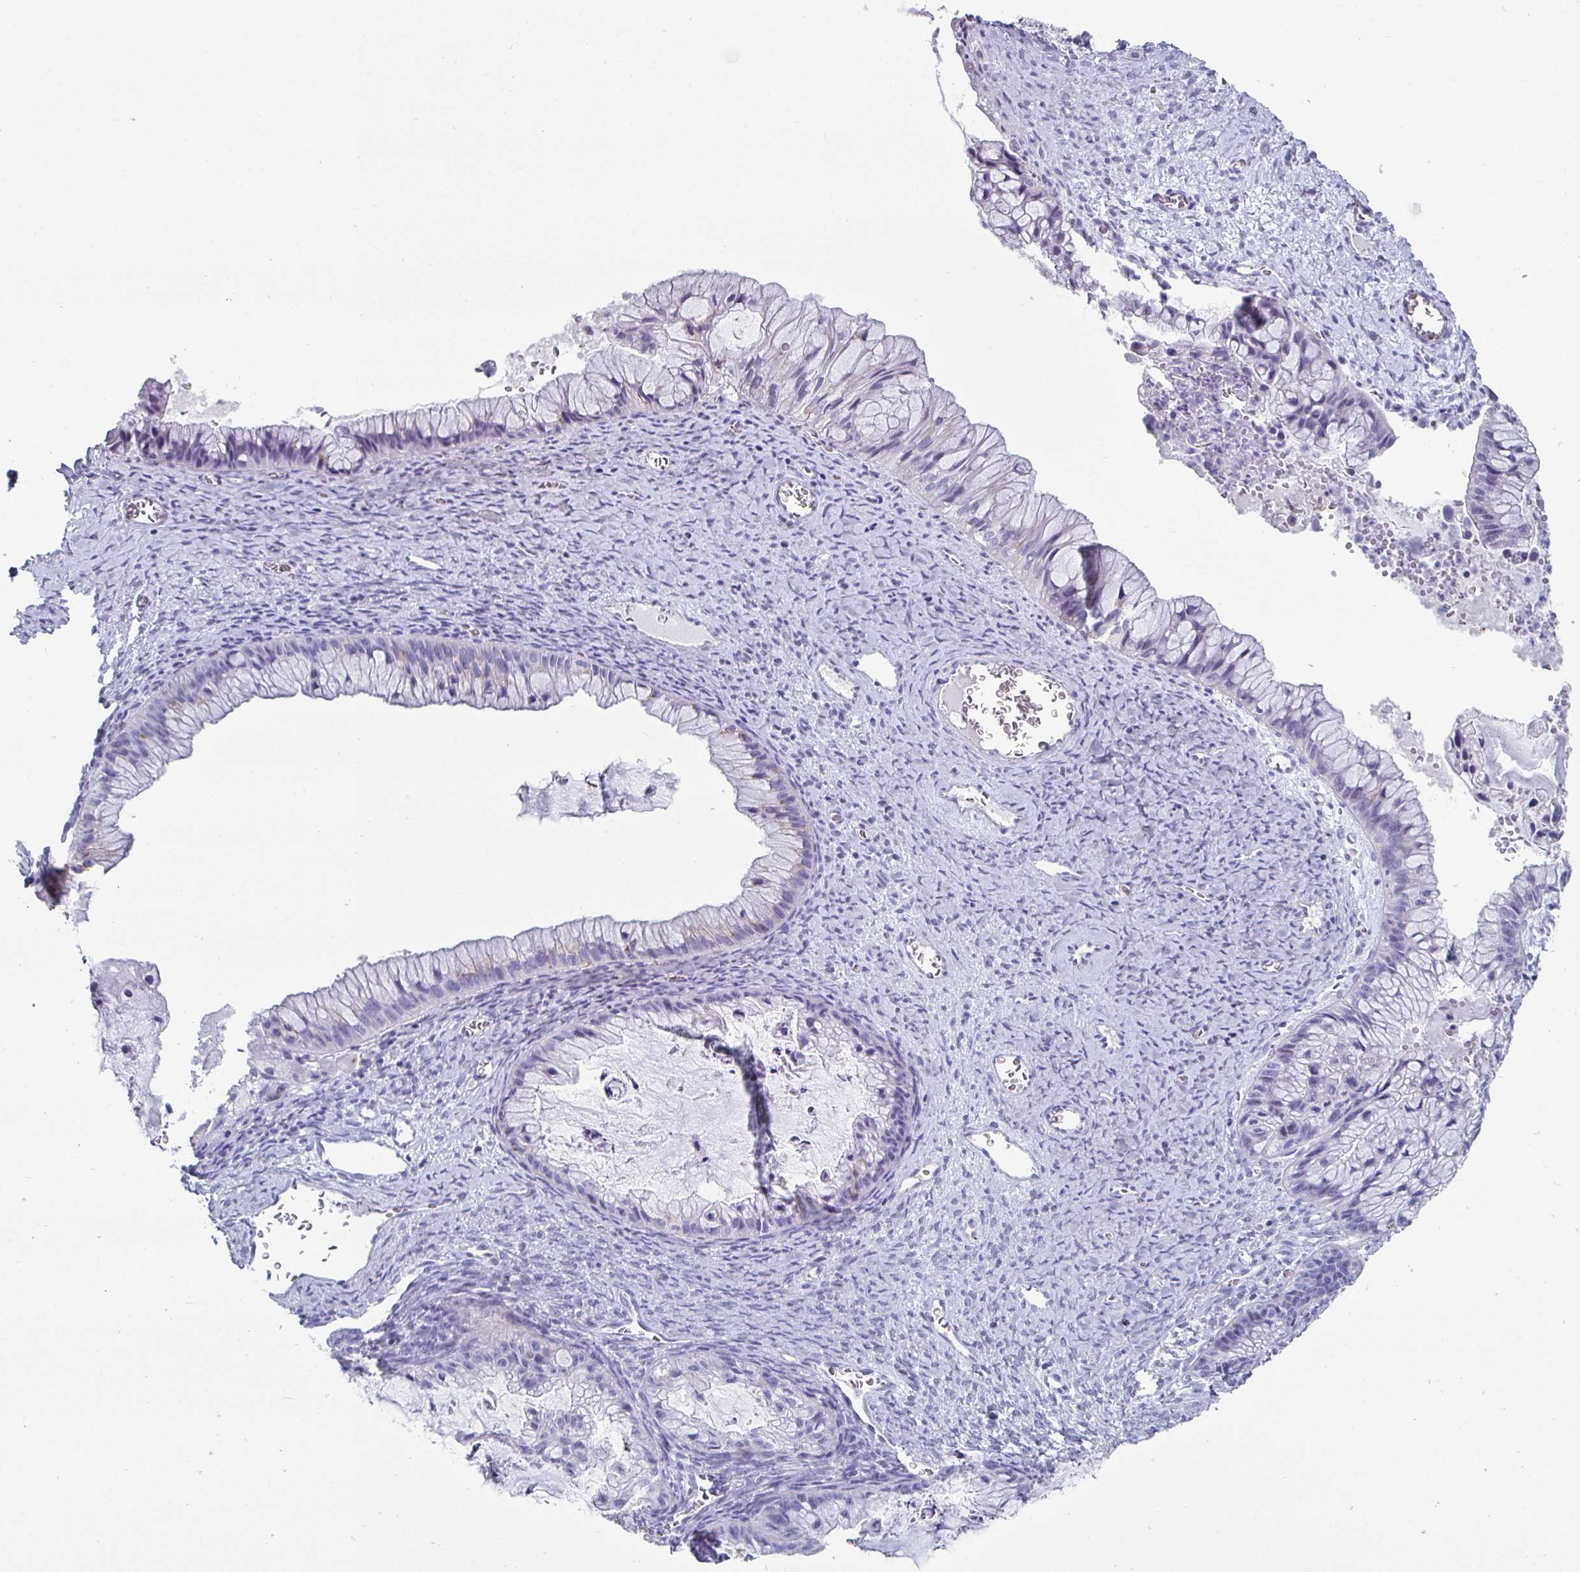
{"staining": {"intensity": "negative", "quantity": "none", "location": "none"}, "tissue": "ovarian cancer", "cell_type": "Tumor cells", "image_type": "cancer", "snomed": [{"axis": "morphology", "description": "Cystadenocarcinoma, mucinous, NOS"}, {"axis": "topography", "description": "Ovary"}], "caption": "This is a image of IHC staining of ovarian cancer (mucinous cystadenocarcinoma), which shows no expression in tumor cells.", "gene": "VSIG10L", "patient": {"sex": "female", "age": 72}}